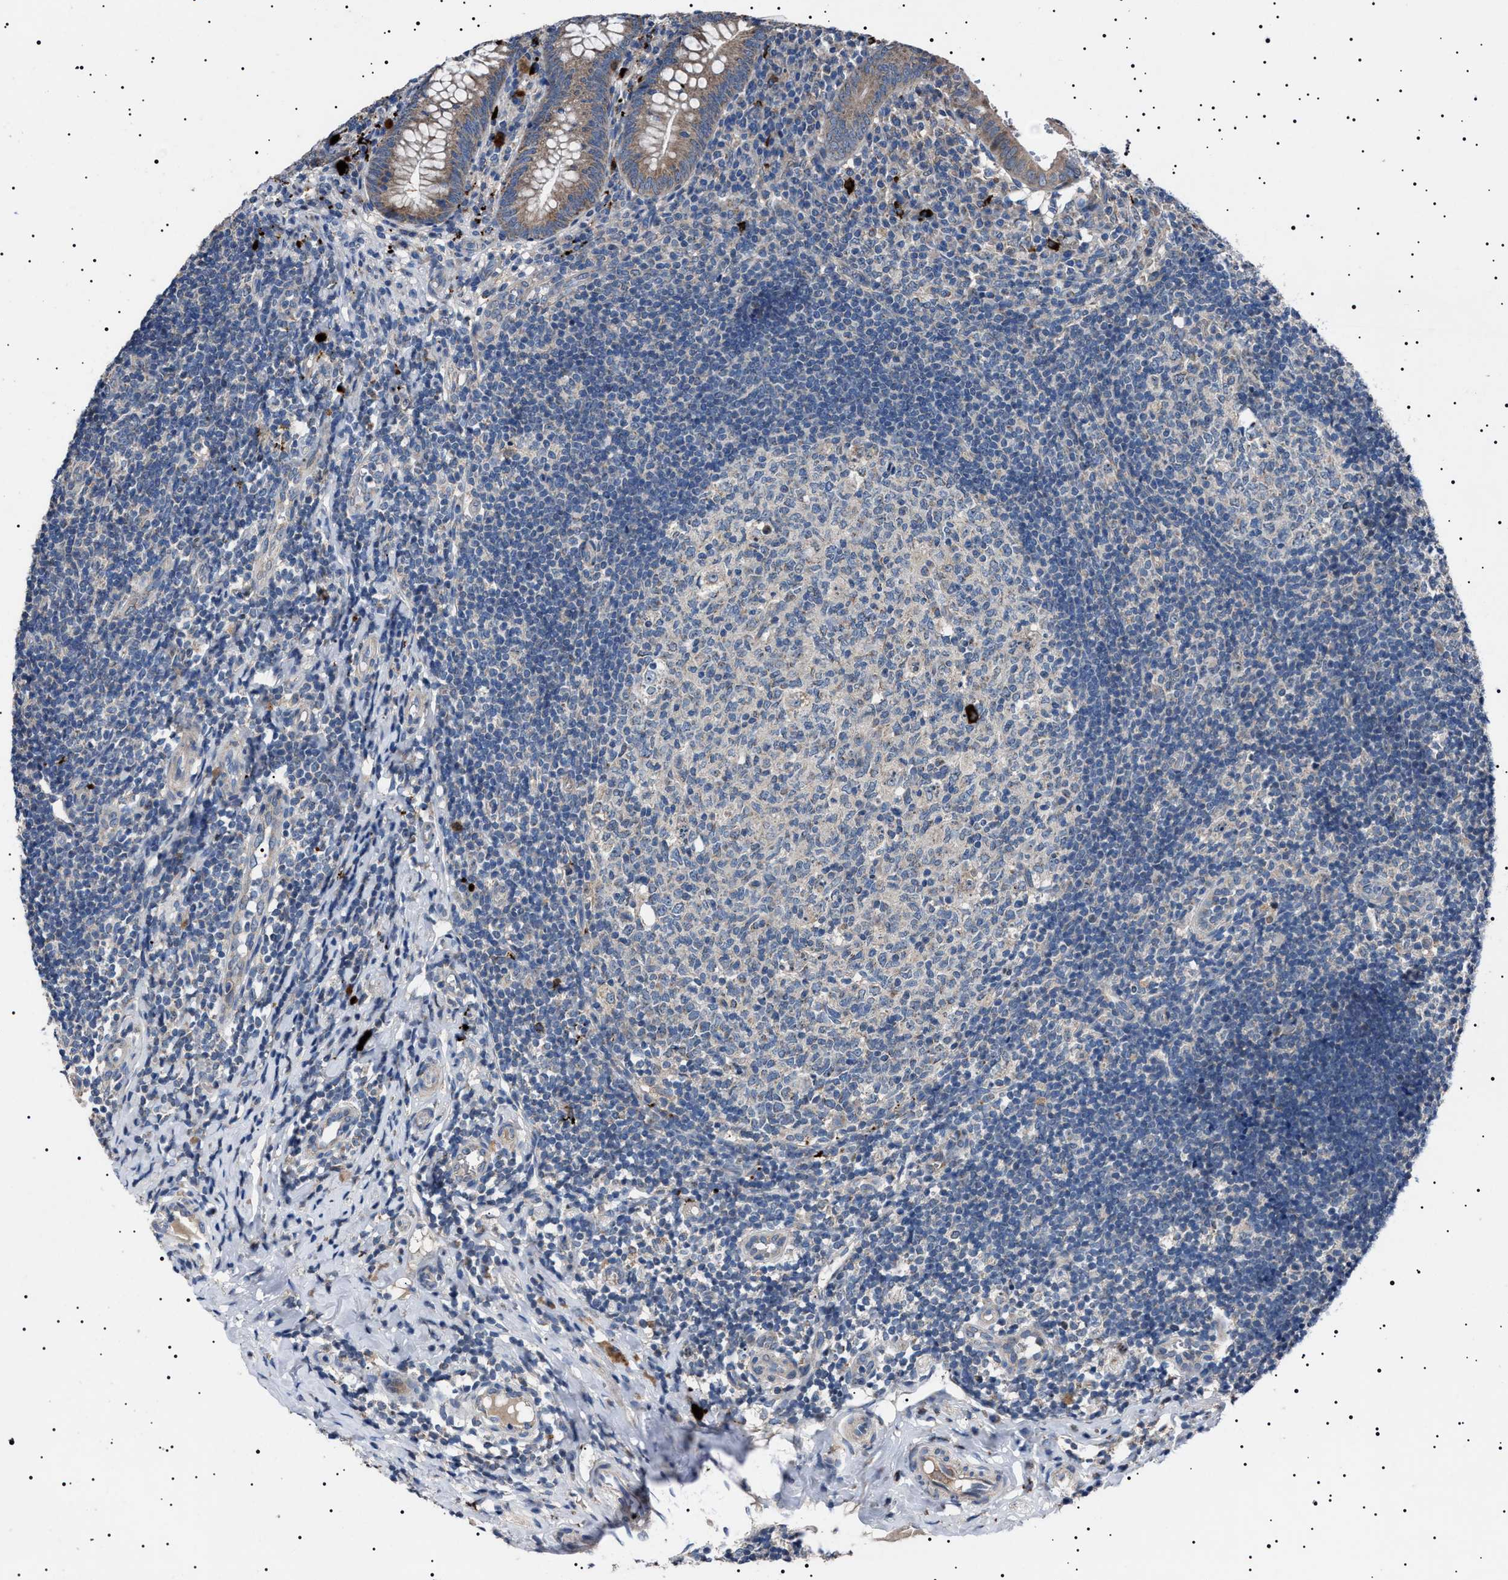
{"staining": {"intensity": "moderate", "quantity": ">75%", "location": "cytoplasmic/membranous"}, "tissue": "appendix", "cell_type": "Glandular cells", "image_type": "normal", "snomed": [{"axis": "morphology", "description": "Normal tissue, NOS"}, {"axis": "topography", "description": "Appendix"}], "caption": "This photomicrograph exhibits immunohistochemistry staining of benign appendix, with medium moderate cytoplasmic/membranous staining in approximately >75% of glandular cells.", "gene": "PTRH1", "patient": {"sex": "male", "age": 8}}